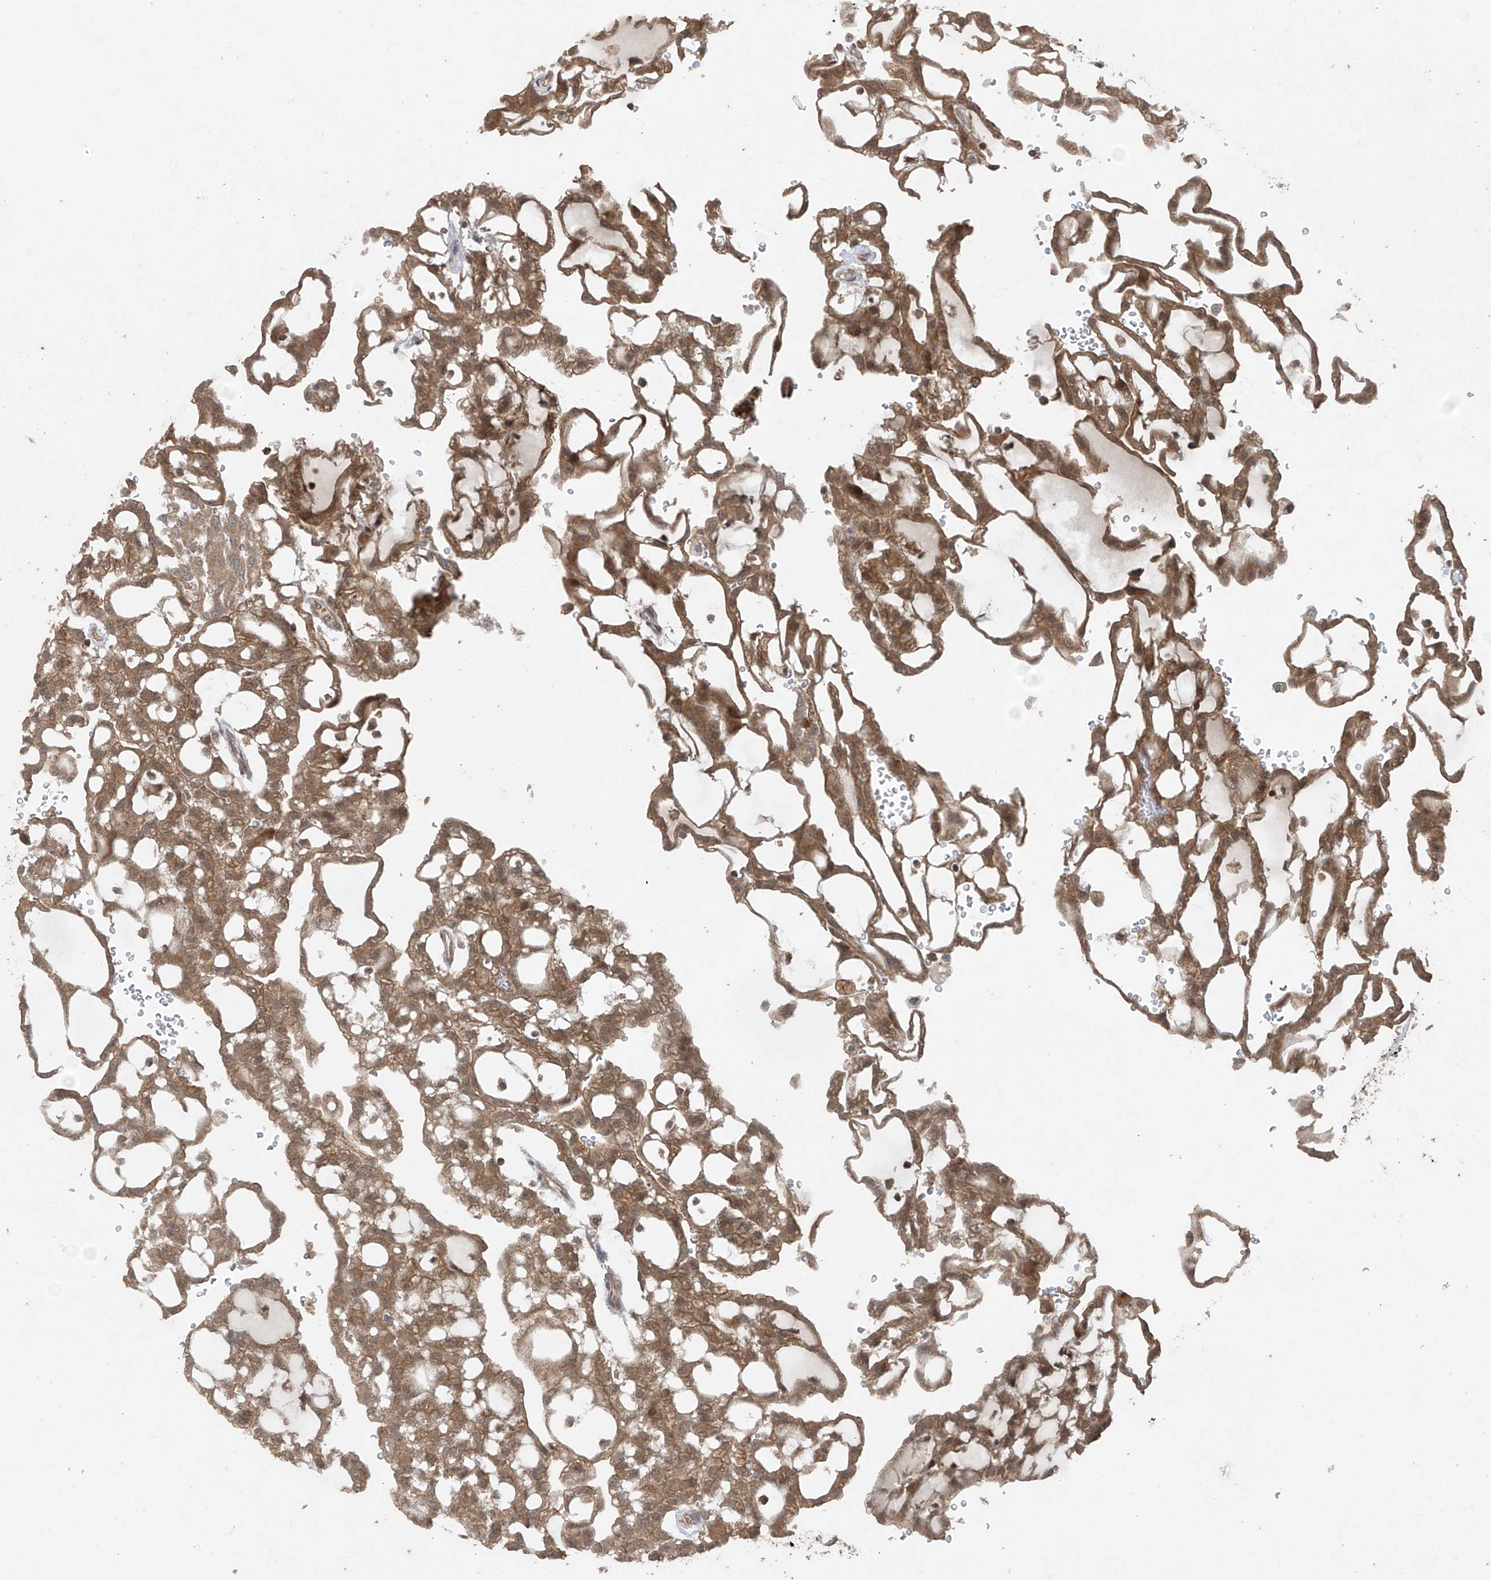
{"staining": {"intensity": "moderate", "quantity": ">75%", "location": "cytoplasmic/membranous"}, "tissue": "renal cancer", "cell_type": "Tumor cells", "image_type": "cancer", "snomed": [{"axis": "morphology", "description": "Adenocarcinoma, NOS"}, {"axis": "topography", "description": "Kidney"}], "caption": "Immunohistochemistry (IHC) staining of renal cancer, which shows medium levels of moderate cytoplasmic/membranous expression in about >75% of tumor cells indicating moderate cytoplasmic/membranous protein expression. The staining was performed using DAB (brown) for protein detection and nuclei were counterstained in hematoxylin (blue).", "gene": "PGPEP1", "patient": {"sex": "male", "age": 63}}